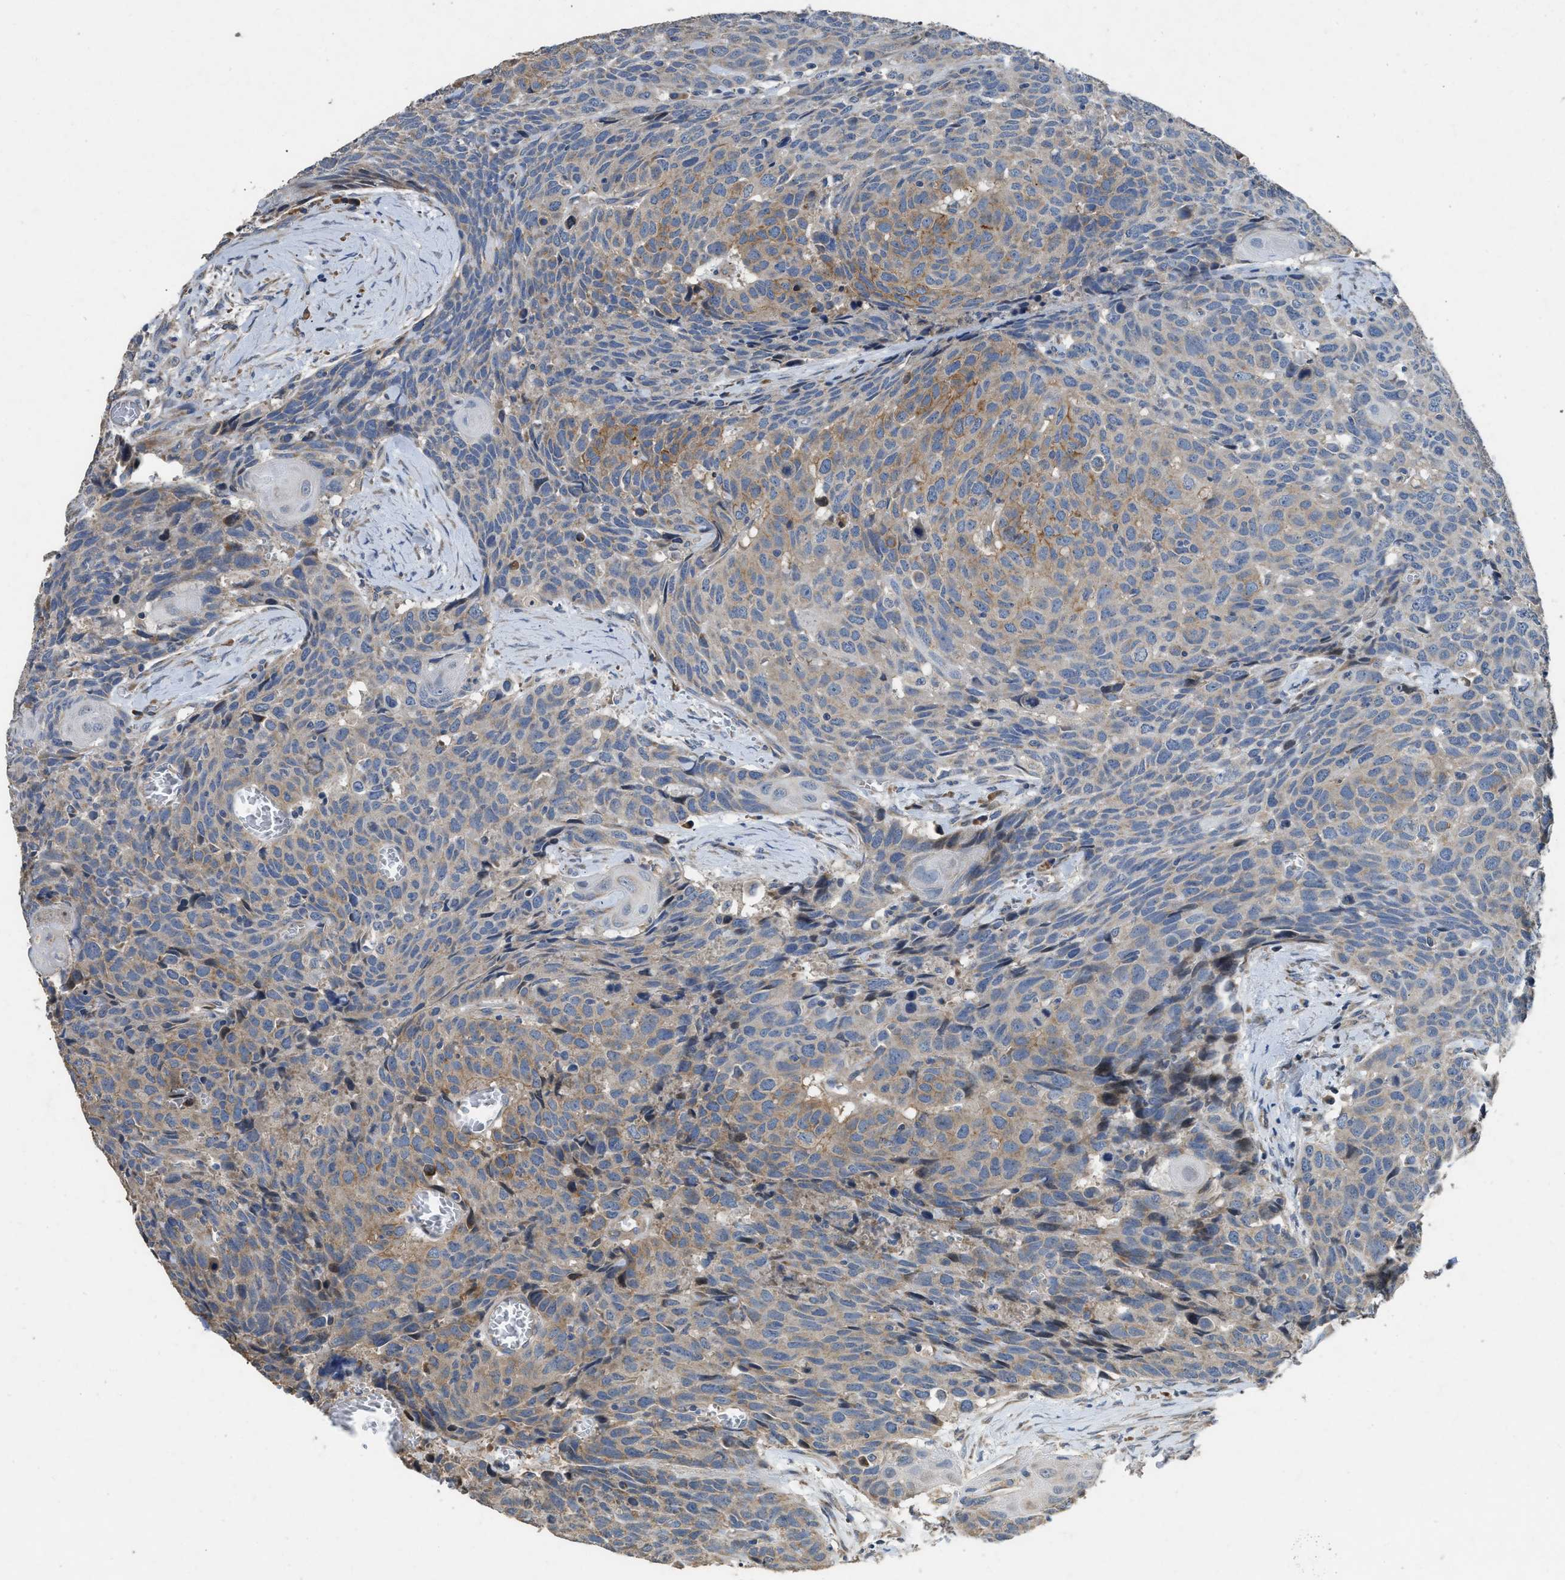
{"staining": {"intensity": "moderate", "quantity": "25%-75%", "location": "cytoplasmic/membranous"}, "tissue": "head and neck cancer", "cell_type": "Tumor cells", "image_type": "cancer", "snomed": [{"axis": "morphology", "description": "Squamous cell carcinoma, NOS"}, {"axis": "topography", "description": "Head-Neck"}], "caption": "Squamous cell carcinoma (head and neck) stained with a brown dye exhibits moderate cytoplasmic/membranous positive positivity in about 25%-75% of tumor cells.", "gene": "TMEM150A", "patient": {"sex": "male", "age": 66}}